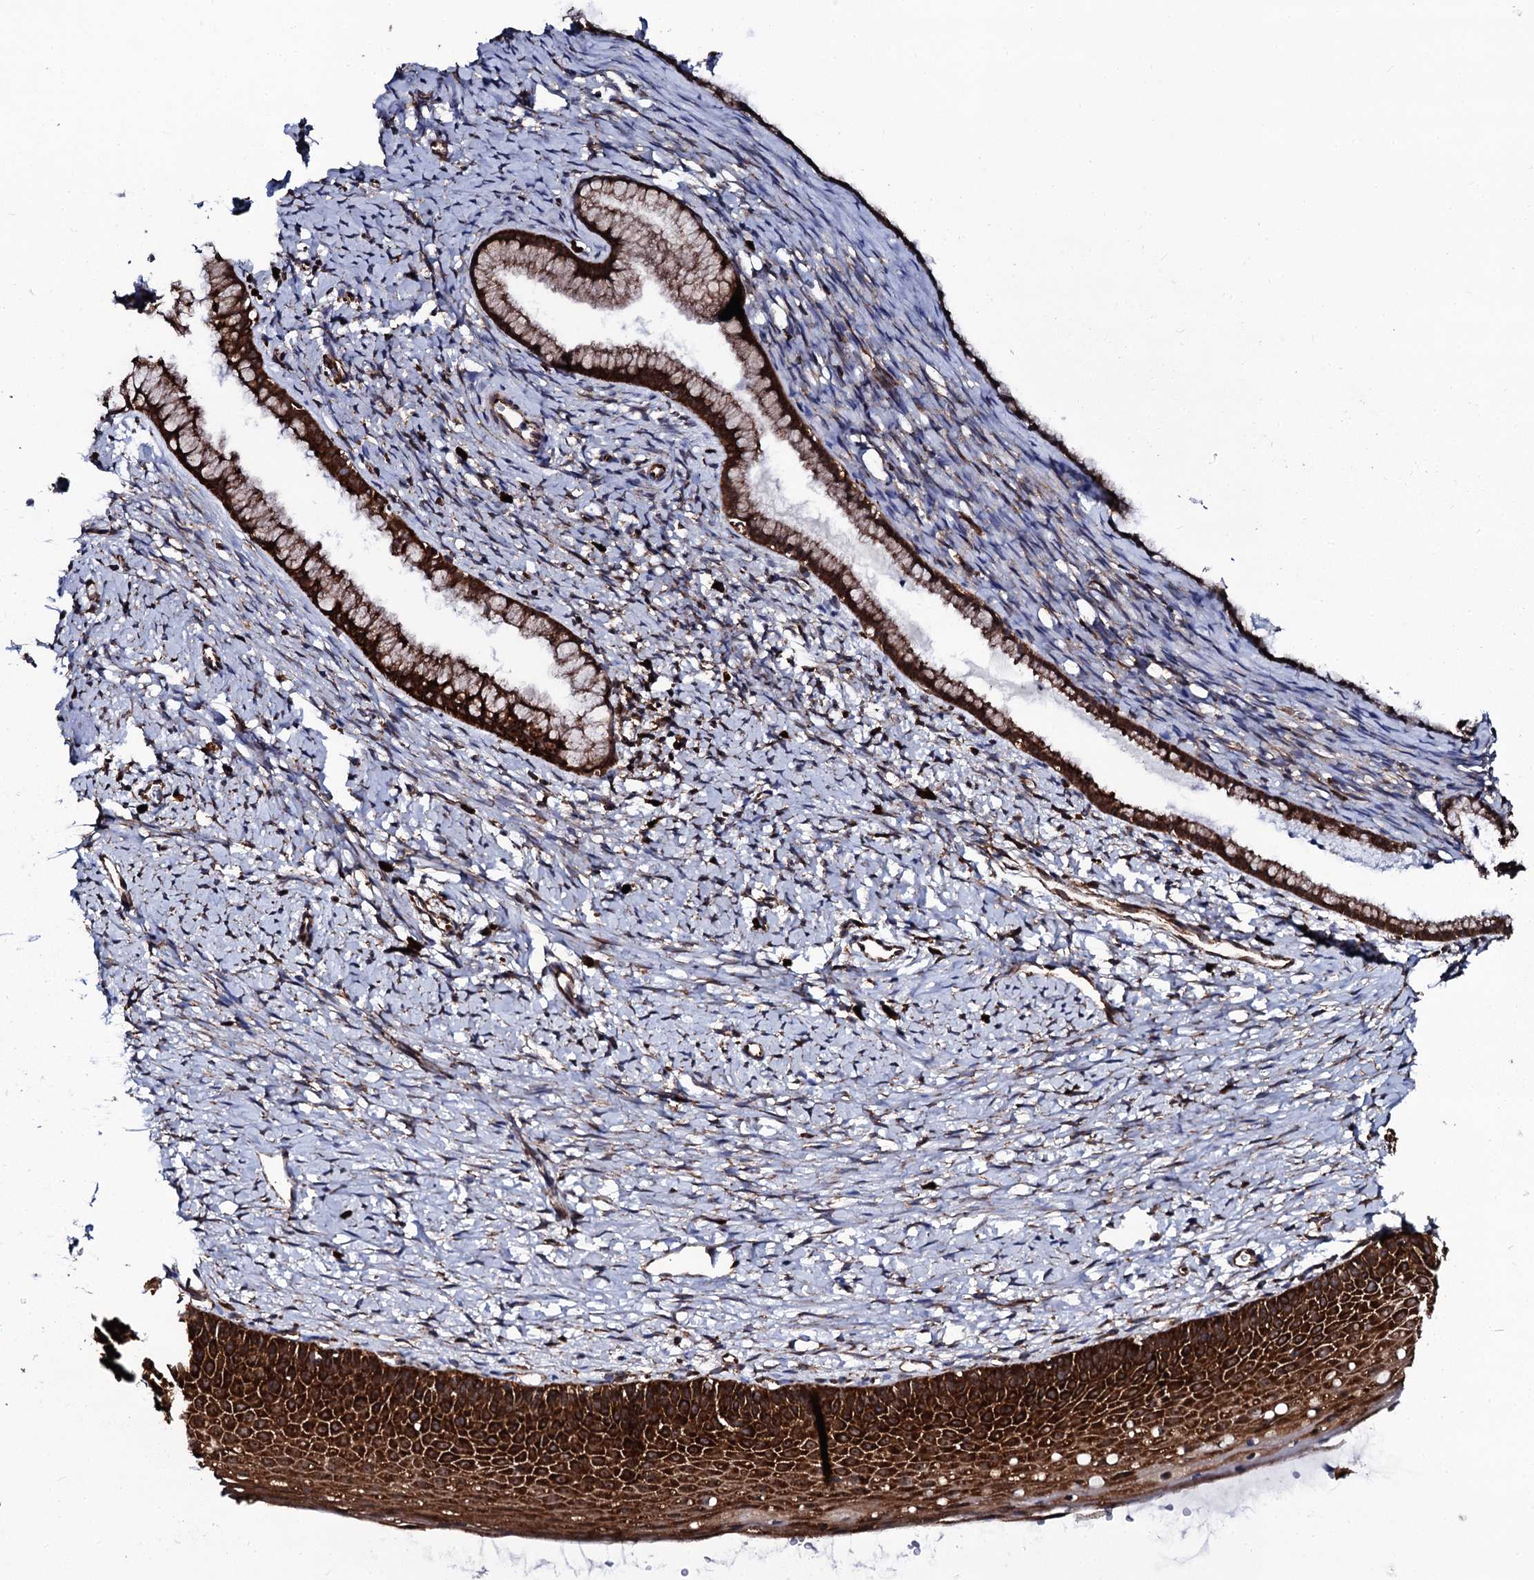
{"staining": {"intensity": "strong", "quantity": ">75%", "location": "cytoplasmic/membranous"}, "tissue": "cervix", "cell_type": "Glandular cells", "image_type": "normal", "snomed": [{"axis": "morphology", "description": "Normal tissue, NOS"}, {"axis": "topography", "description": "Cervix"}], "caption": "Immunohistochemistry of unremarkable cervix demonstrates high levels of strong cytoplasmic/membranous expression in approximately >75% of glandular cells.", "gene": "SPTY2D1", "patient": {"sex": "female", "age": 36}}